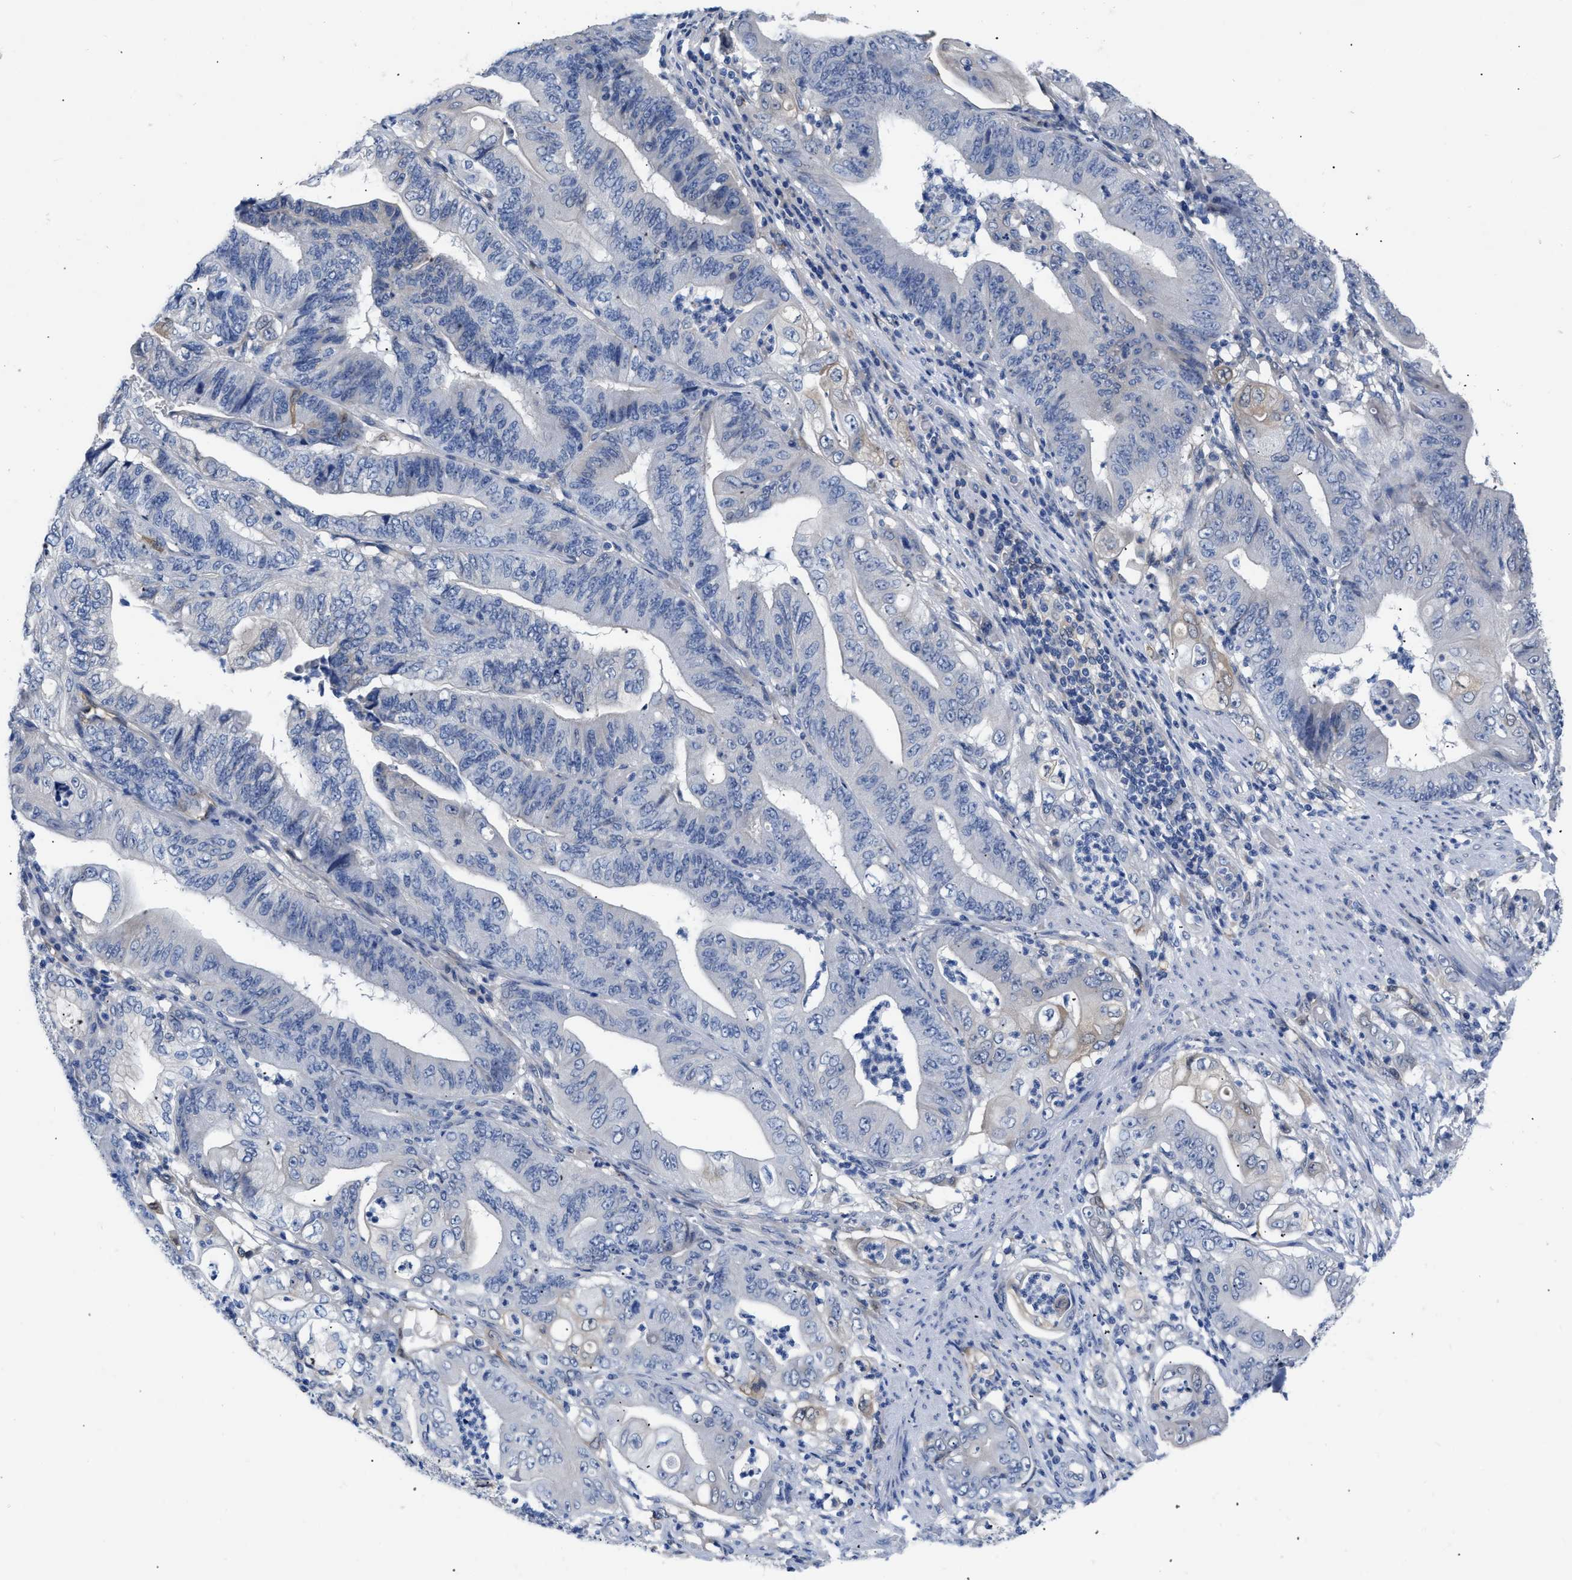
{"staining": {"intensity": "moderate", "quantity": "<25%", "location": "cytoplasmic/membranous"}, "tissue": "stomach cancer", "cell_type": "Tumor cells", "image_type": "cancer", "snomed": [{"axis": "morphology", "description": "Adenocarcinoma, NOS"}, {"axis": "topography", "description": "Stomach"}], "caption": "Tumor cells reveal moderate cytoplasmic/membranous staining in approximately <25% of cells in stomach adenocarcinoma.", "gene": "RBP1", "patient": {"sex": "female", "age": 73}}